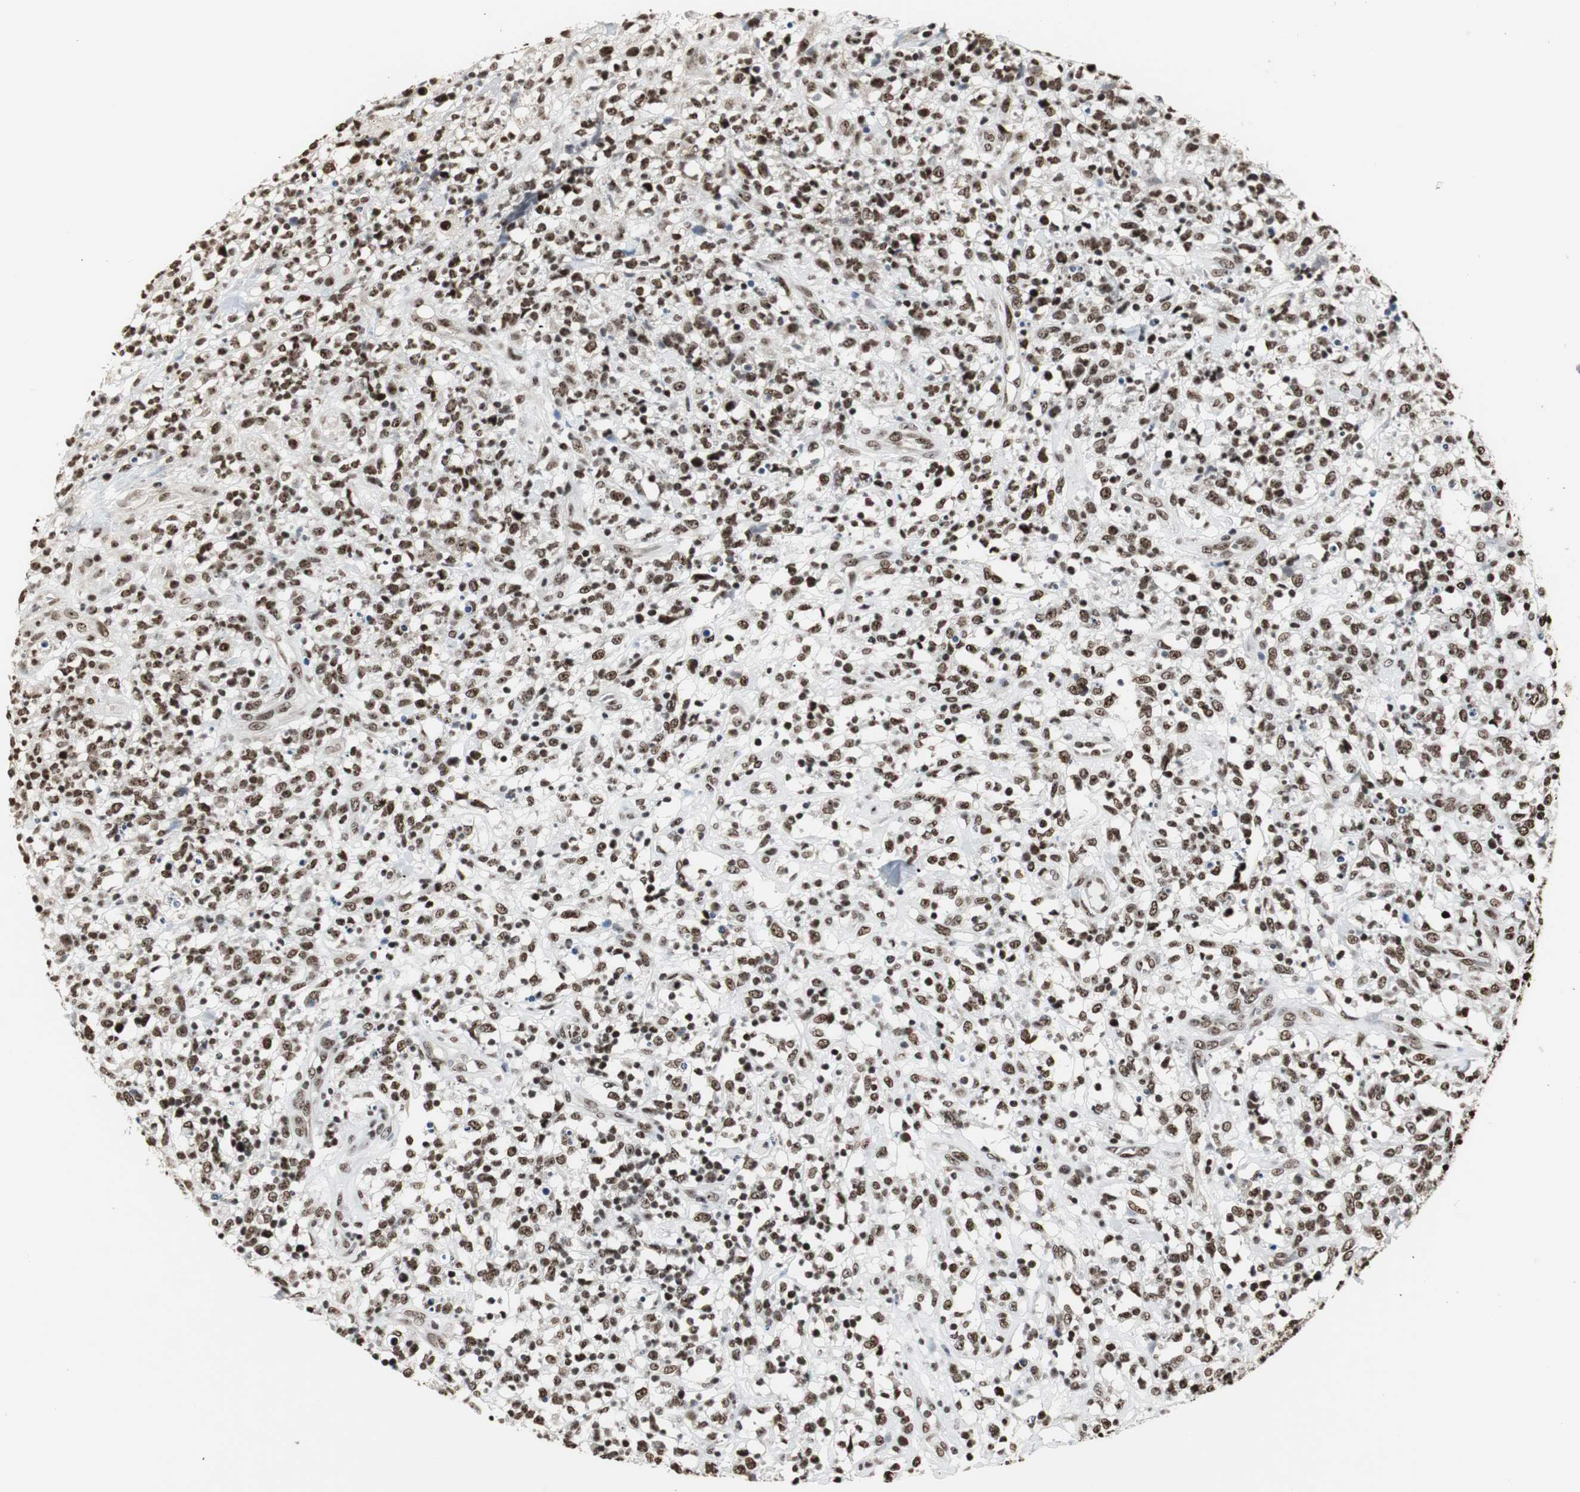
{"staining": {"intensity": "moderate", "quantity": ">75%", "location": "nuclear"}, "tissue": "lymphoma", "cell_type": "Tumor cells", "image_type": "cancer", "snomed": [{"axis": "morphology", "description": "Malignant lymphoma, non-Hodgkin's type, High grade"}, {"axis": "topography", "description": "Lymph node"}], "caption": "Protein staining of malignant lymphoma, non-Hodgkin's type (high-grade) tissue exhibits moderate nuclear staining in approximately >75% of tumor cells. Using DAB (3,3'-diaminobenzidine) (brown) and hematoxylin (blue) stains, captured at high magnification using brightfield microscopy.", "gene": "PARN", "patient": {"sex": "female", "age": 73}}